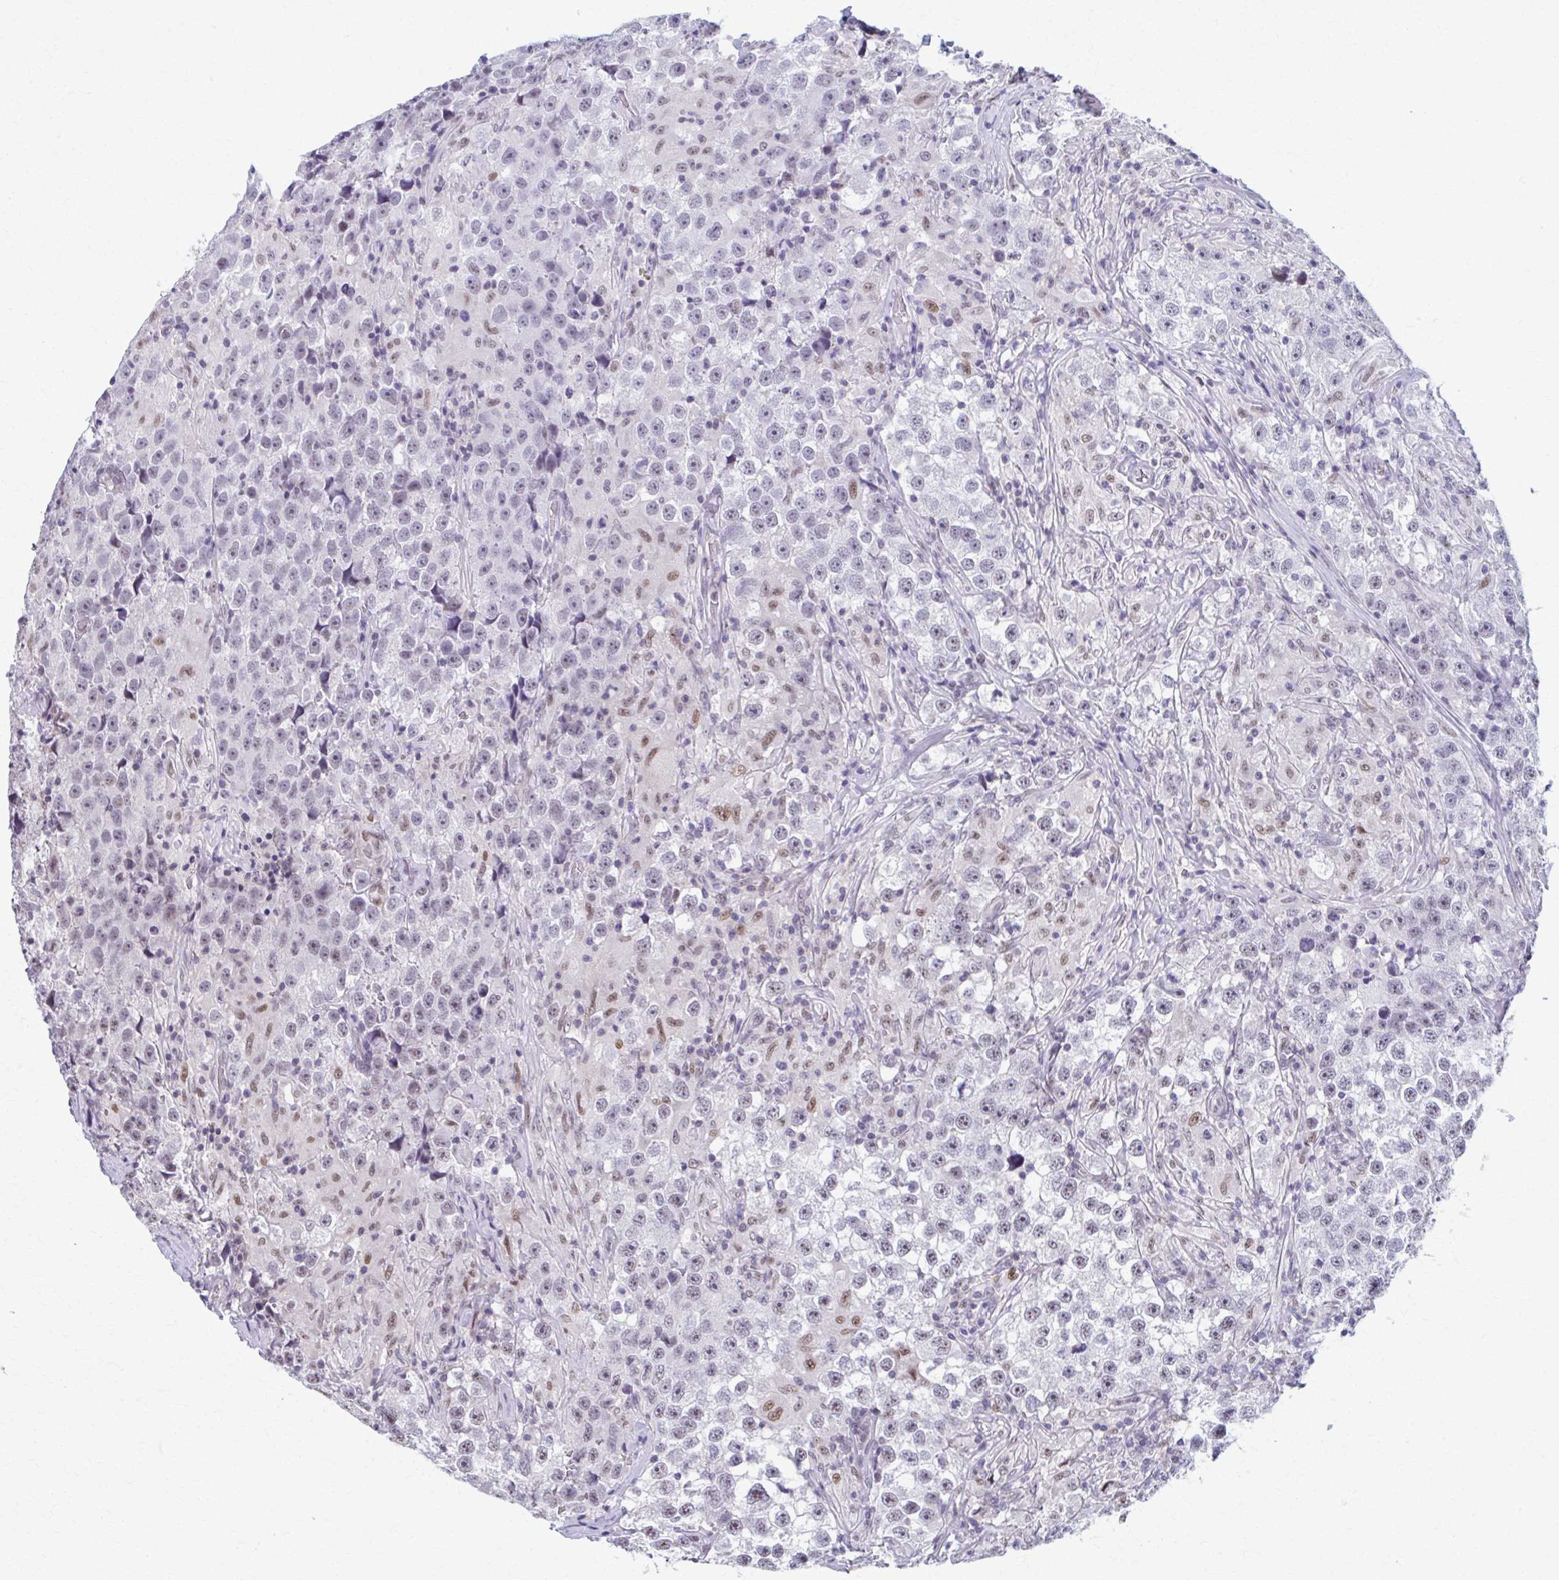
{"staining": {"intensity": "weak", "quantity": "25%-75%", "location": "nuclear"}, "tissue": "testis cancer", "cell_type": "Tumor cells", "image_type": "cancer", "snomed": [{"axis": "morphology", "description": "Seminoma, NOS"}, {"axis": "topography", "description": "Testis"}], "caption": "This is a micrograph of IHC staining of testis cancer (seminoma), which shows weak expression in the nuclear of tumor cells.", "gene": "SETBP1", "patient": {"sex": "male", "age": 46}}